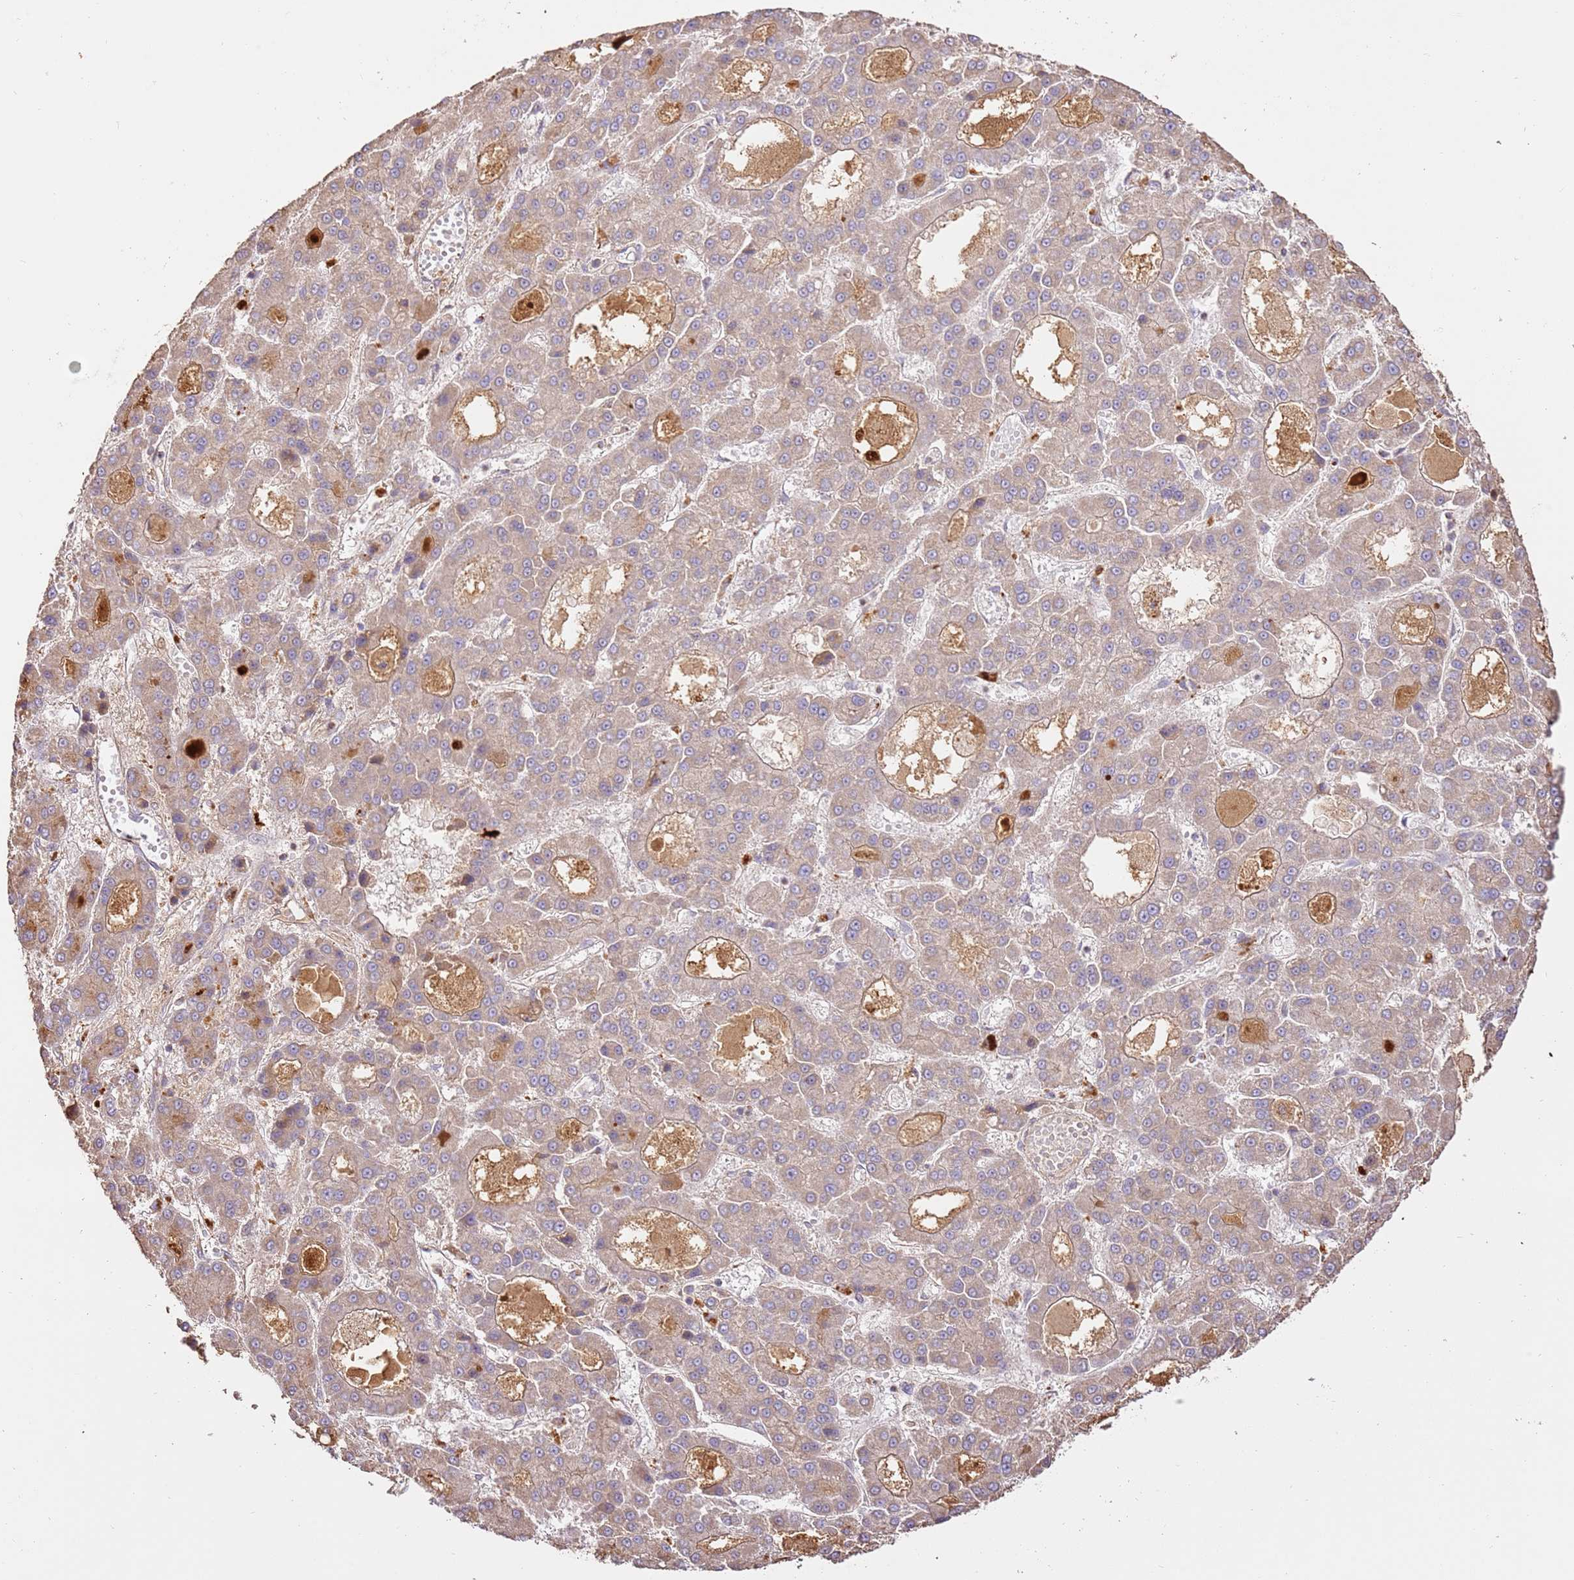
{"staining": {"intensity": "weak", "quantity": "25%-75%", "location": "cytoplasmic/membranous"}, "tissue": "liver cancer", "cell_type": "Tumor cells", "image_type": "cancer", "snomed": [{"axis": "morphology", "description": "Carcinoma, Hepatocellular, NOS"}, {"axis": "topography", "description": "Liver"}], "caption": "IHC (DAB (3,3'-diaminobenzidine)) staining of liver cancer demonstrates weak cytoplasmic/membranous protein positivity in about 25%-75% of tumor cells.", "gene": "CEP55", "patient": {"sex": "male", "age": 70}}